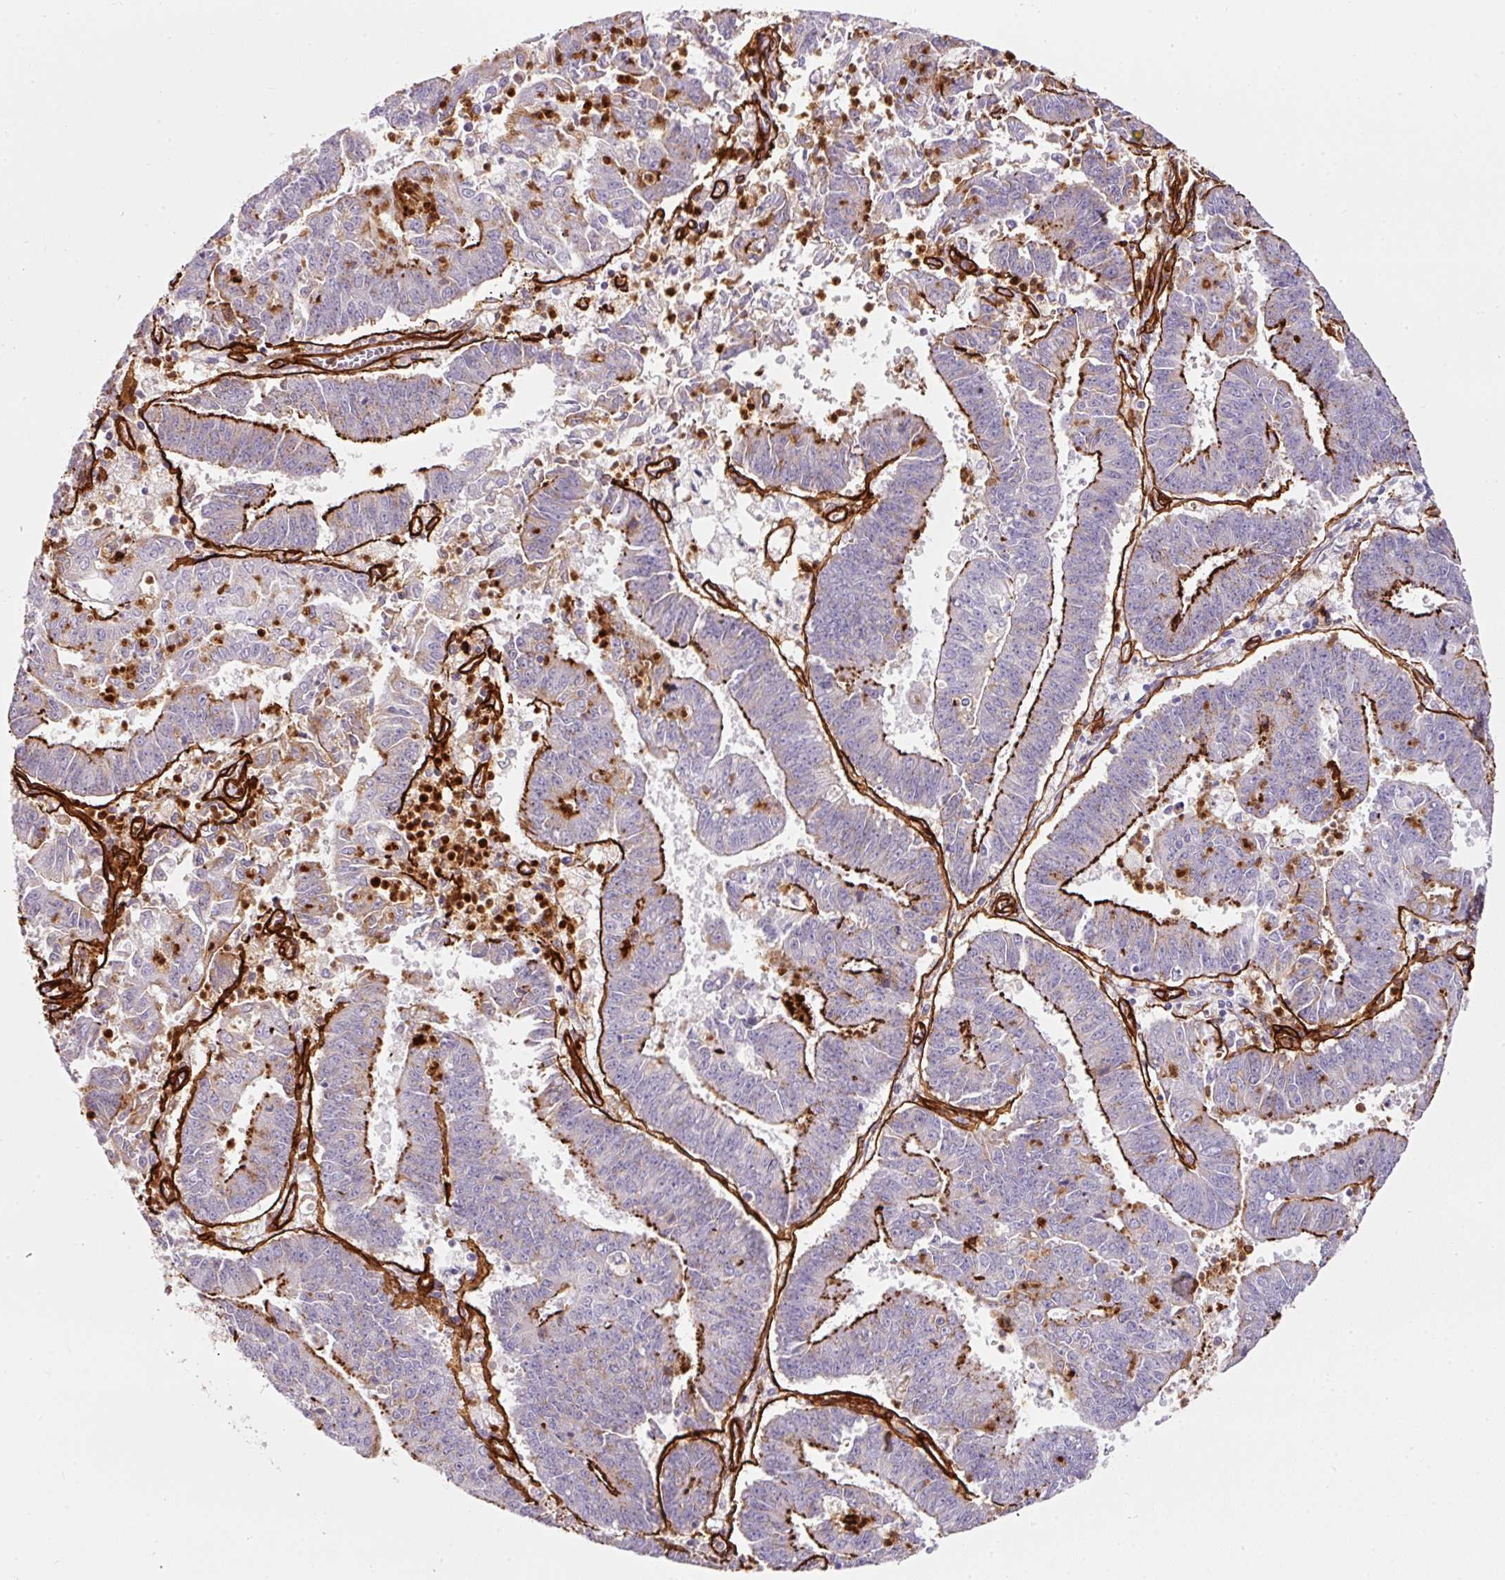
{"staining": {"intensity": "strong", "quantity": "25%-75%", "location": "cytoplasmic/membranous"}, "tissue": "endometrial cancer", "cell_type": "Tumor cells", "image_type": "cancer", "snomed": [{"axis": "morphology", "description": "Adenocarcinoma, NOS"}, {"axis": "topography", "description": "Endometrium"}], "caption": "Immunohistochemical staining of endometrial cancer demonstrates strong cytoplasmic/membranous protein staining in about 25%-75% of tumor cells.", "gene": "LOXL4", "patient": {"sex": "female", "age": 73}}